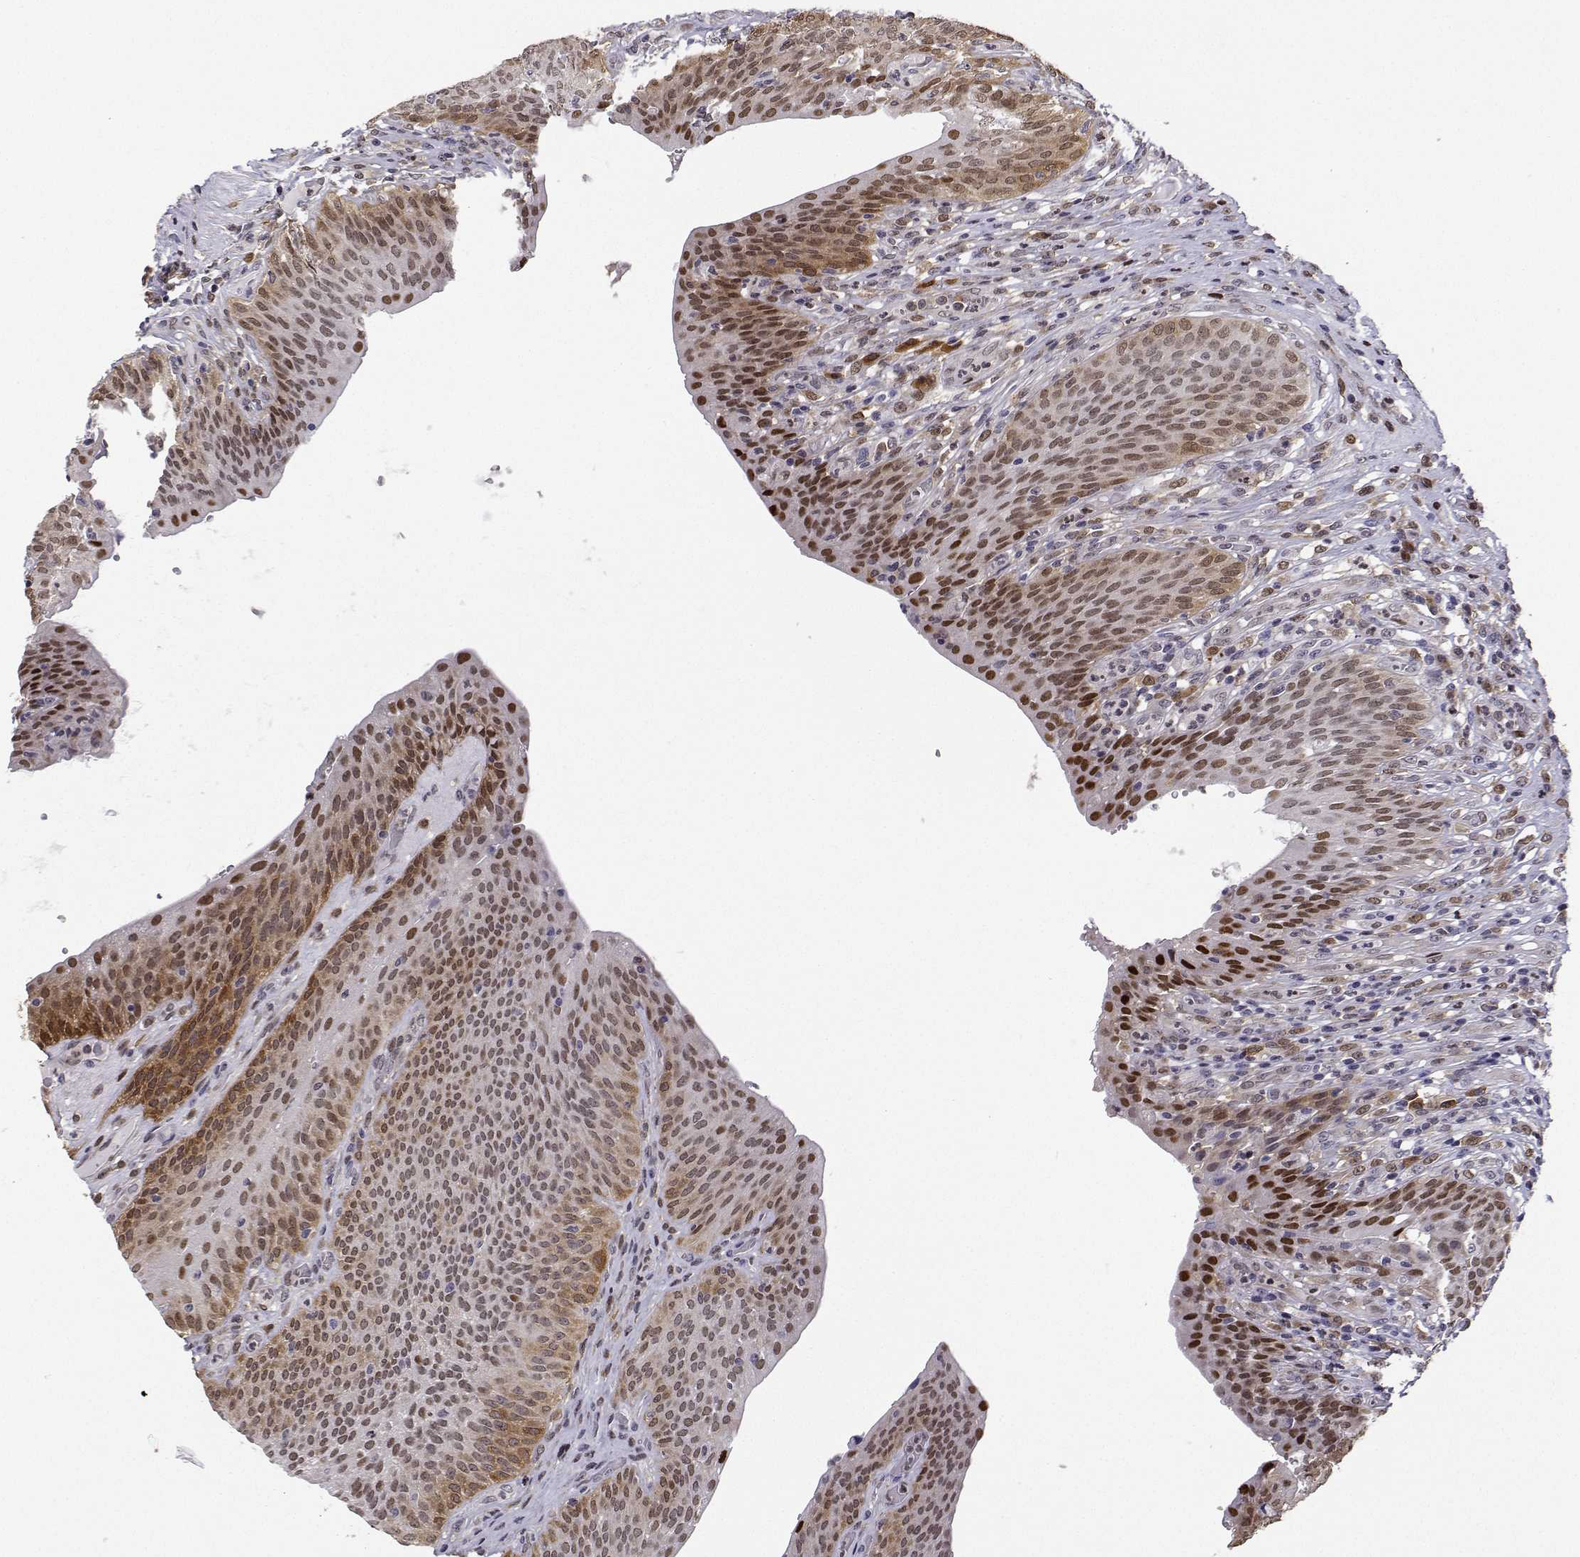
{"staining": {"intensity": "moderate", "quantity": ">75%", "location": "cytoplasmic/membranous,nuclear"}, "tissue": "urinary bladder", "cell_type": "Urothelial cells", "image_type": "normal", "snomed": [{"axis": "morphology", "description": "Normal tissue, NOS"}, {"axis": "topography", "description": "Urinary bladder"}, {"axis": "topography", "description": "Peripheral nerve tissue"}], "caption": "Moderate cytoplasmic/membranous,nuclear protein staining is identified in about >75% of urothelial cells in urinary bladder.", "gene": "PHGDH", "patient": {"sex": "male", "age": 66}}